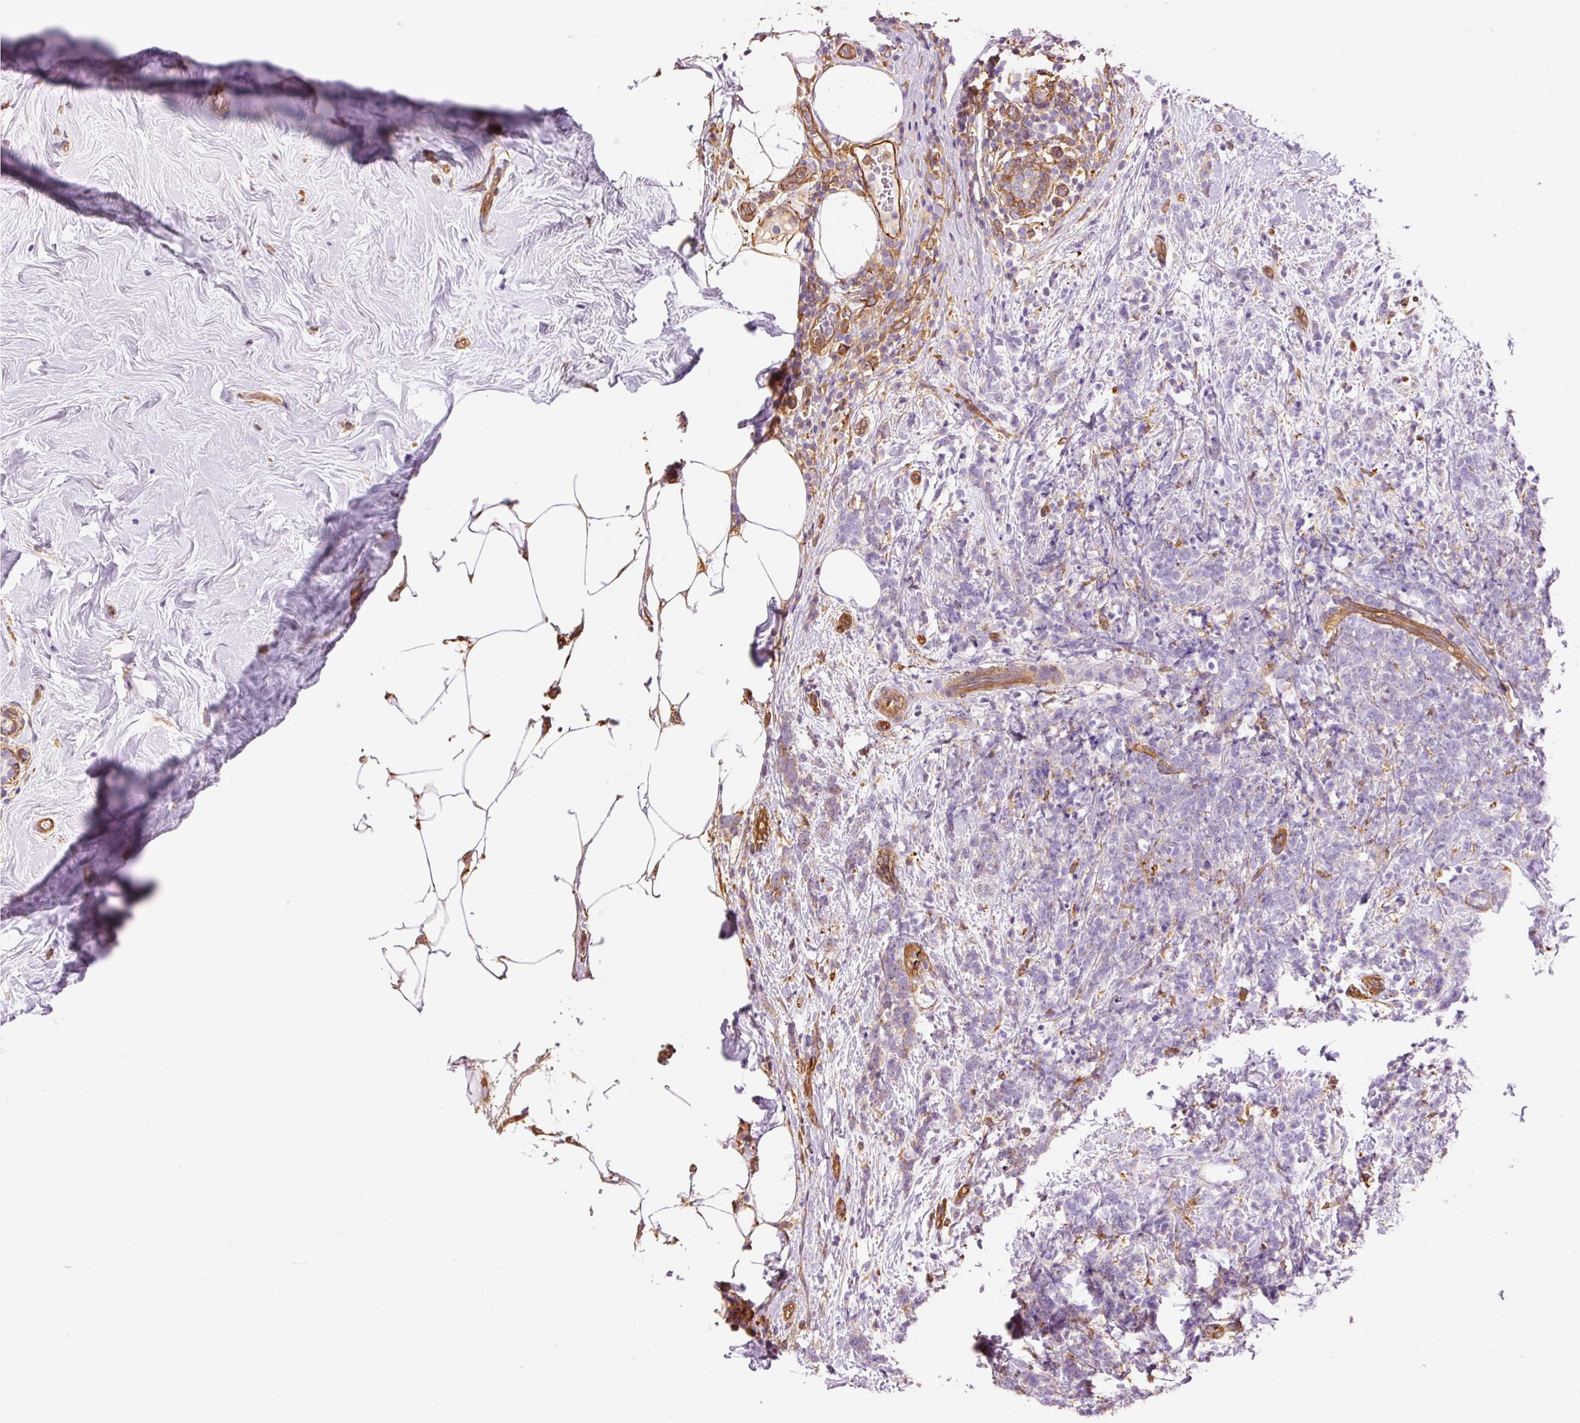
{"staining": {"intensity": "negative", "quantity": "none", "location": "none"}, "tissue": "breast cancer", "cell_type": "Tumor cells", "image_type": "cancer", "snomed": [{"axis": "morphology", "description": "Lobular carcinoma"}, {"axis": "topography", "description": "Breast"}], "caption": "DAB (3,3'-diaminobenzidine) immunohistochemical staining of human lobular carcinoma (breast) demonstrates no significant expression in tumor cells.", "gene": "IL10RB", "patient": {"sex": "female", "age": 58}}